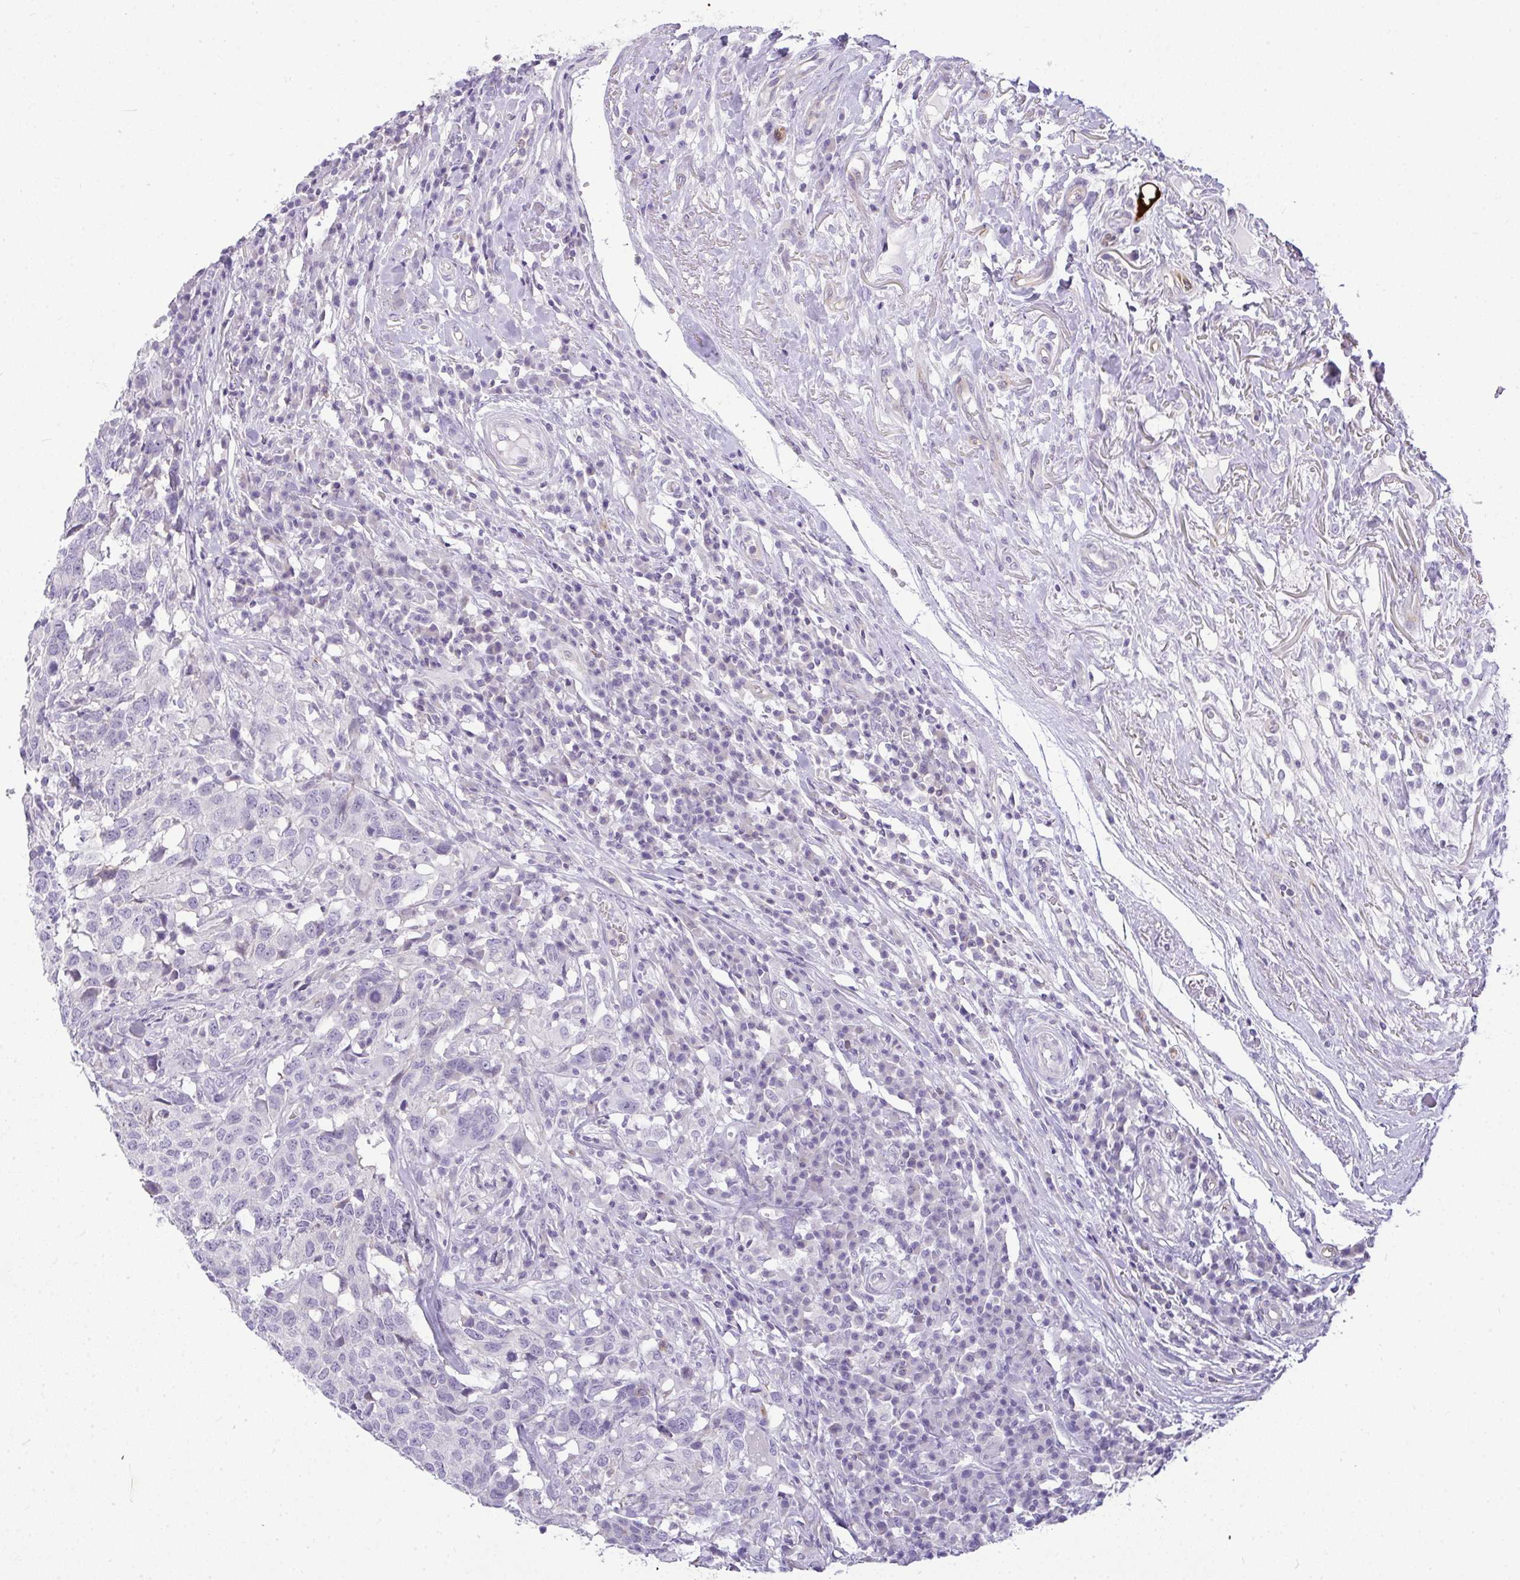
{"staining": {"intensity": "negative", "quantity": "none", "location": "none"}, "tissue": "head and neck cancer", "cell_type": "Tumor cells", "image_type": "cancer", "snomed": [{"axis": "morphology", "description": "Normal tissue, NOS"}, {"axis": "morphology", "description": "Squamous cell carcinoma, NOS"}, {"axis": "topography", "description": "Skeletal muscle"}, {"axis": "topography", "description": "Vascular tissue"}, {"axis": "topography", "description": "Peripheral nerve tissue"}, {"axis": "topography", "description": "Head-Neck"}], "caption": "There is no significant staining in tumor cells of head and neck squamous cell carcinoma. (Stains: DAB IHC with hematoxylin counter stain, Microscopy: brightfield microscopy at high magnification).", "gene": "LIPE", "patient": {"sex": "male", "age": 66}}